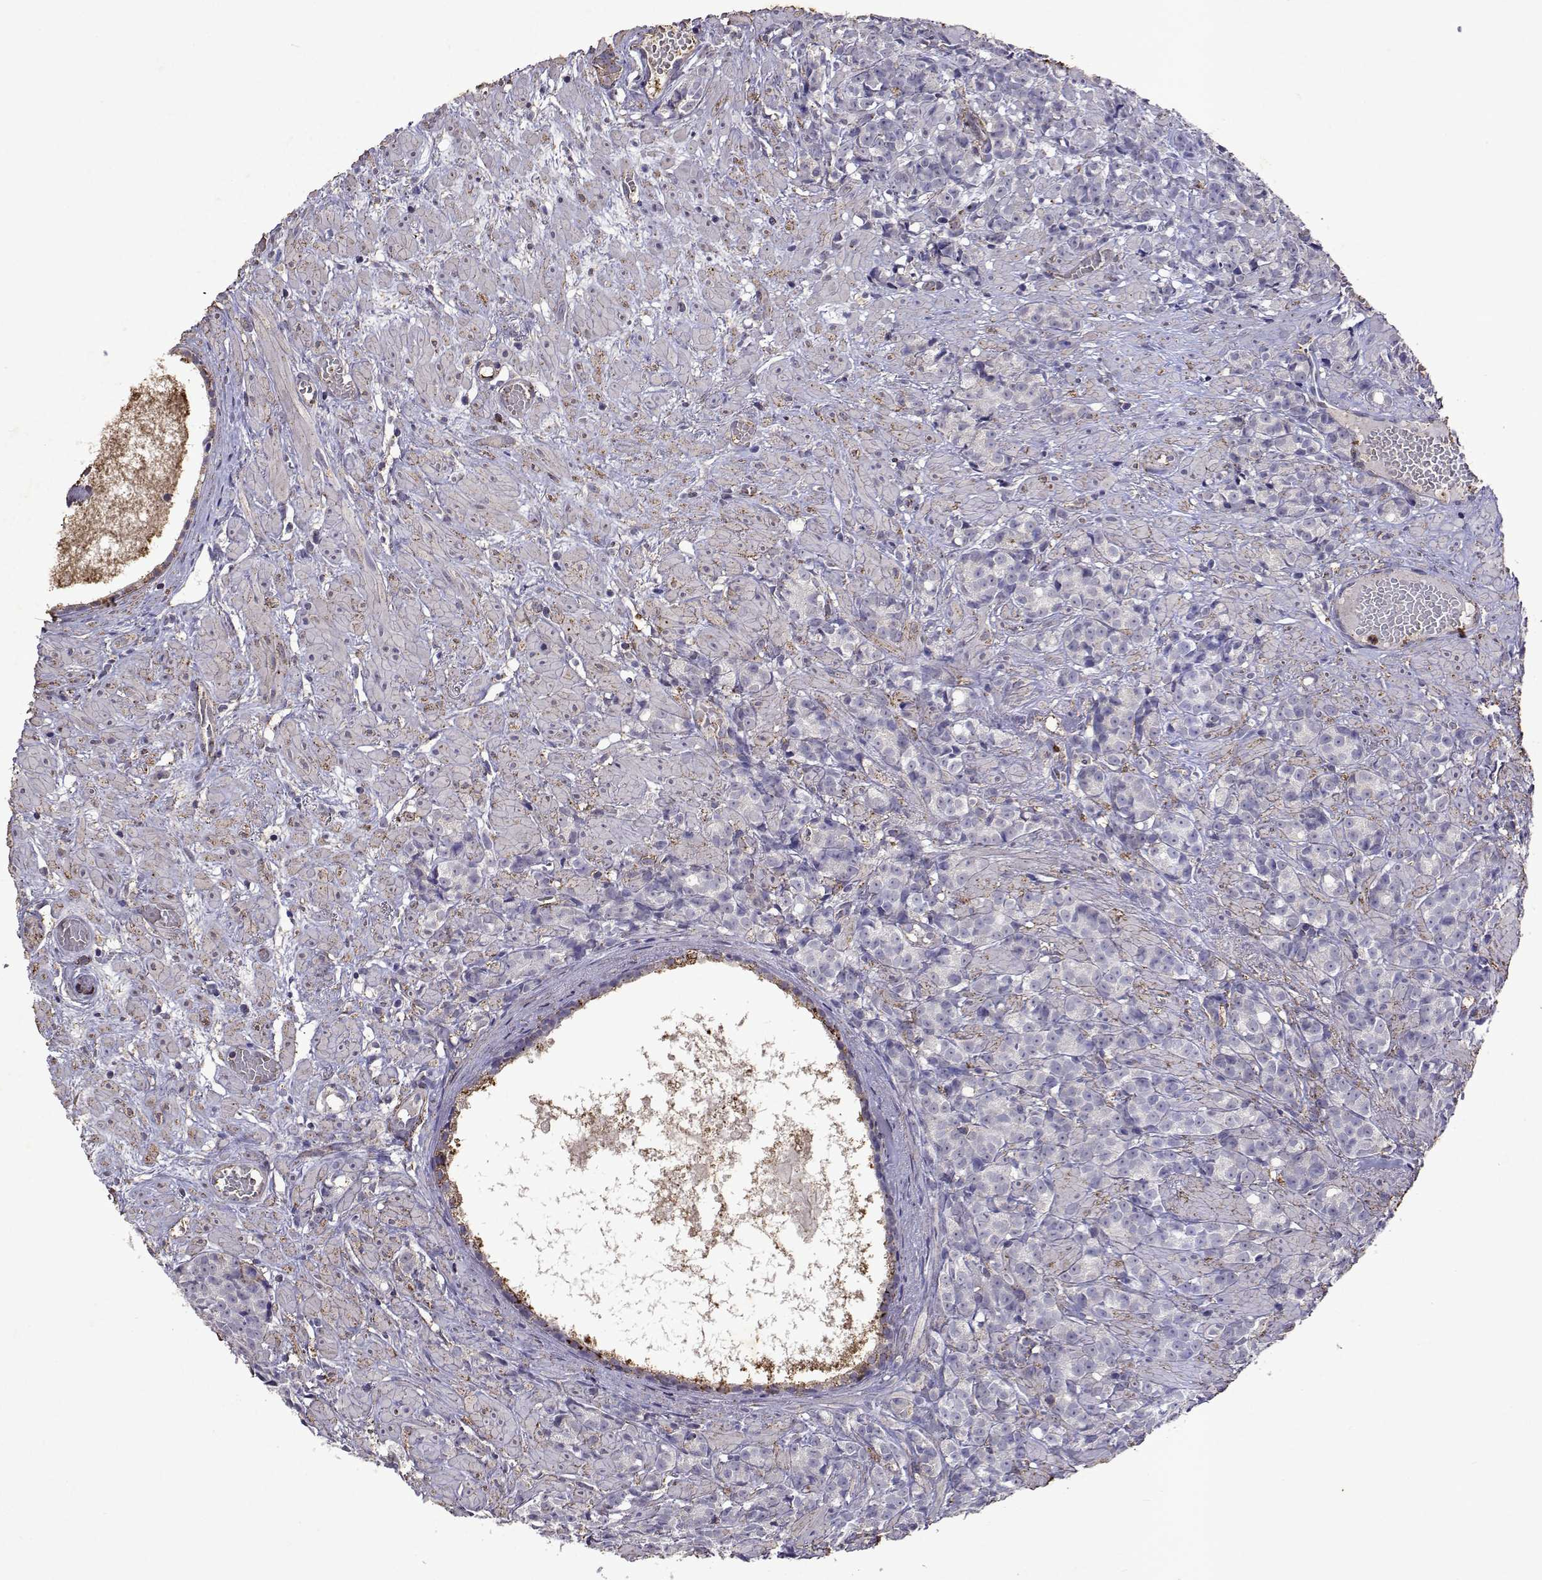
{"staining": {"intensity": "negative", "quantity": "none", "location": "none"}, "tissue": "prostate cancer", "cell_type": "Tumor cells", "image_type": "cancer", "snomed": [{"axis": "morphology", "description": "Adenocarcinoma, High grade"}, {"axis": "topography", "description": "Prostate"}], "caption": "Immunohistochemical staining of prostate cancer displays no significant staining in tumor cells. (Stains: DAB (3,3'-diaminobenzidine) IHC with hematoxylin counter stain, Microscopy: brightfield microscopy at high magnification).", "gene": "DUSP28", "patient": {"sex": "male", "age": 81}}